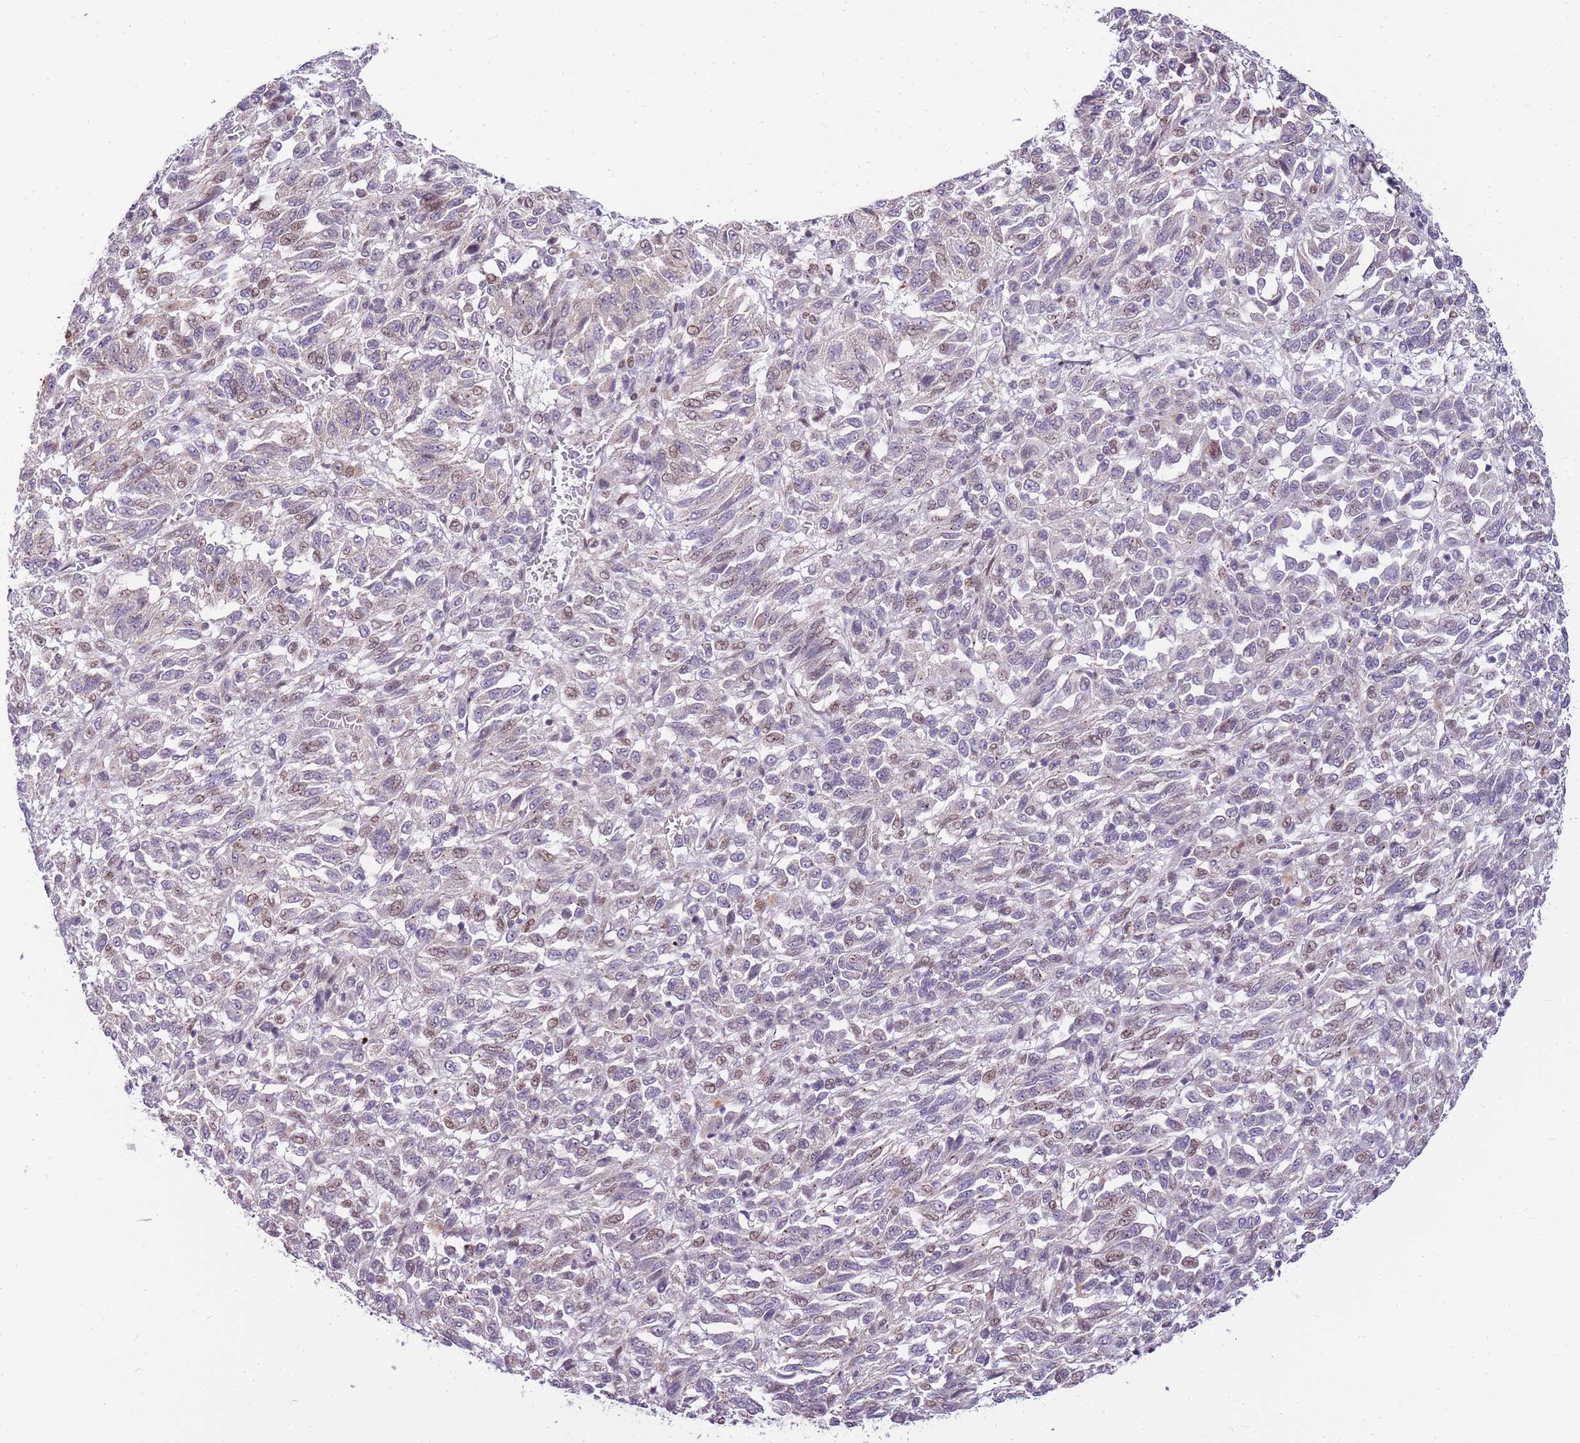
{"staining": {"intensity": "negative", "quantity": "none", "location": "none"}, "tissue": "melanoma", "cell_type": "Tumor cells", "image_type": "cancer", "snomed": [{"axis": "morphology", "description": "Malignant melanoma, Metastatic site"}, {"axis": "topography", "description": "Lung"}], "caption": "The histopathology image exhibits no significant staining in tumor cells of melanoma.", "gene": "CLBA1", "patient": {"sex": "male", "age": 64}}